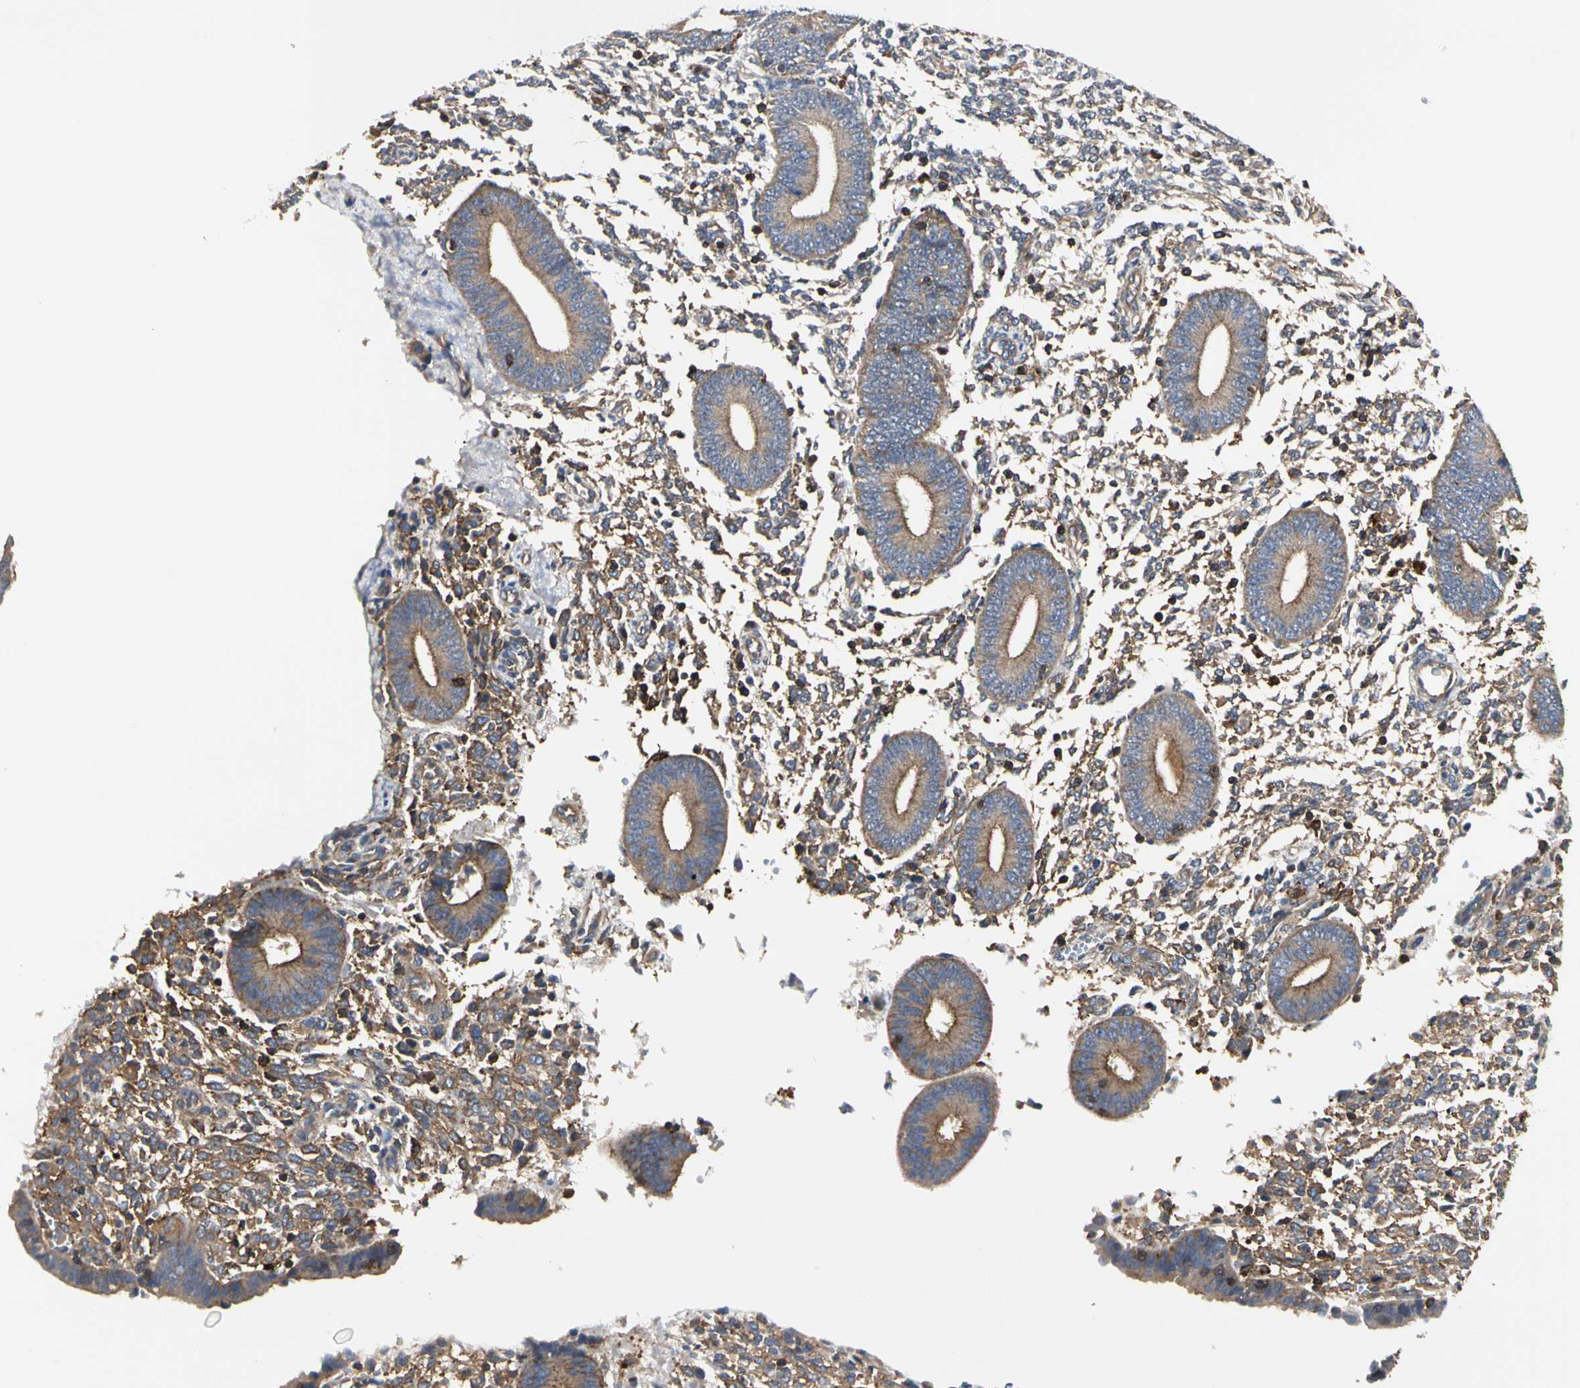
{"staining": {"intensity": "moderate", "quantity": "<25%", "location": "cytoplasmic/membranous"}, "tissue": "endometrium", "cell_type": "Cells in endometrial stroma", "image_type": "normal", "snomed": [{"axis": "morphology", "description": "Normal tissue, NOS"}, {"axis": "topography", "description": "Endometrium"}], "caption": "There is low levels of moderate cytoplasmic/membranous positivity in cells in endometrial stroma of benign endometrium, as demonstrated by immunohistochemical staining (brown color).", "gene": "NAPG", "patient": {"sex": "female", "age": 35}}